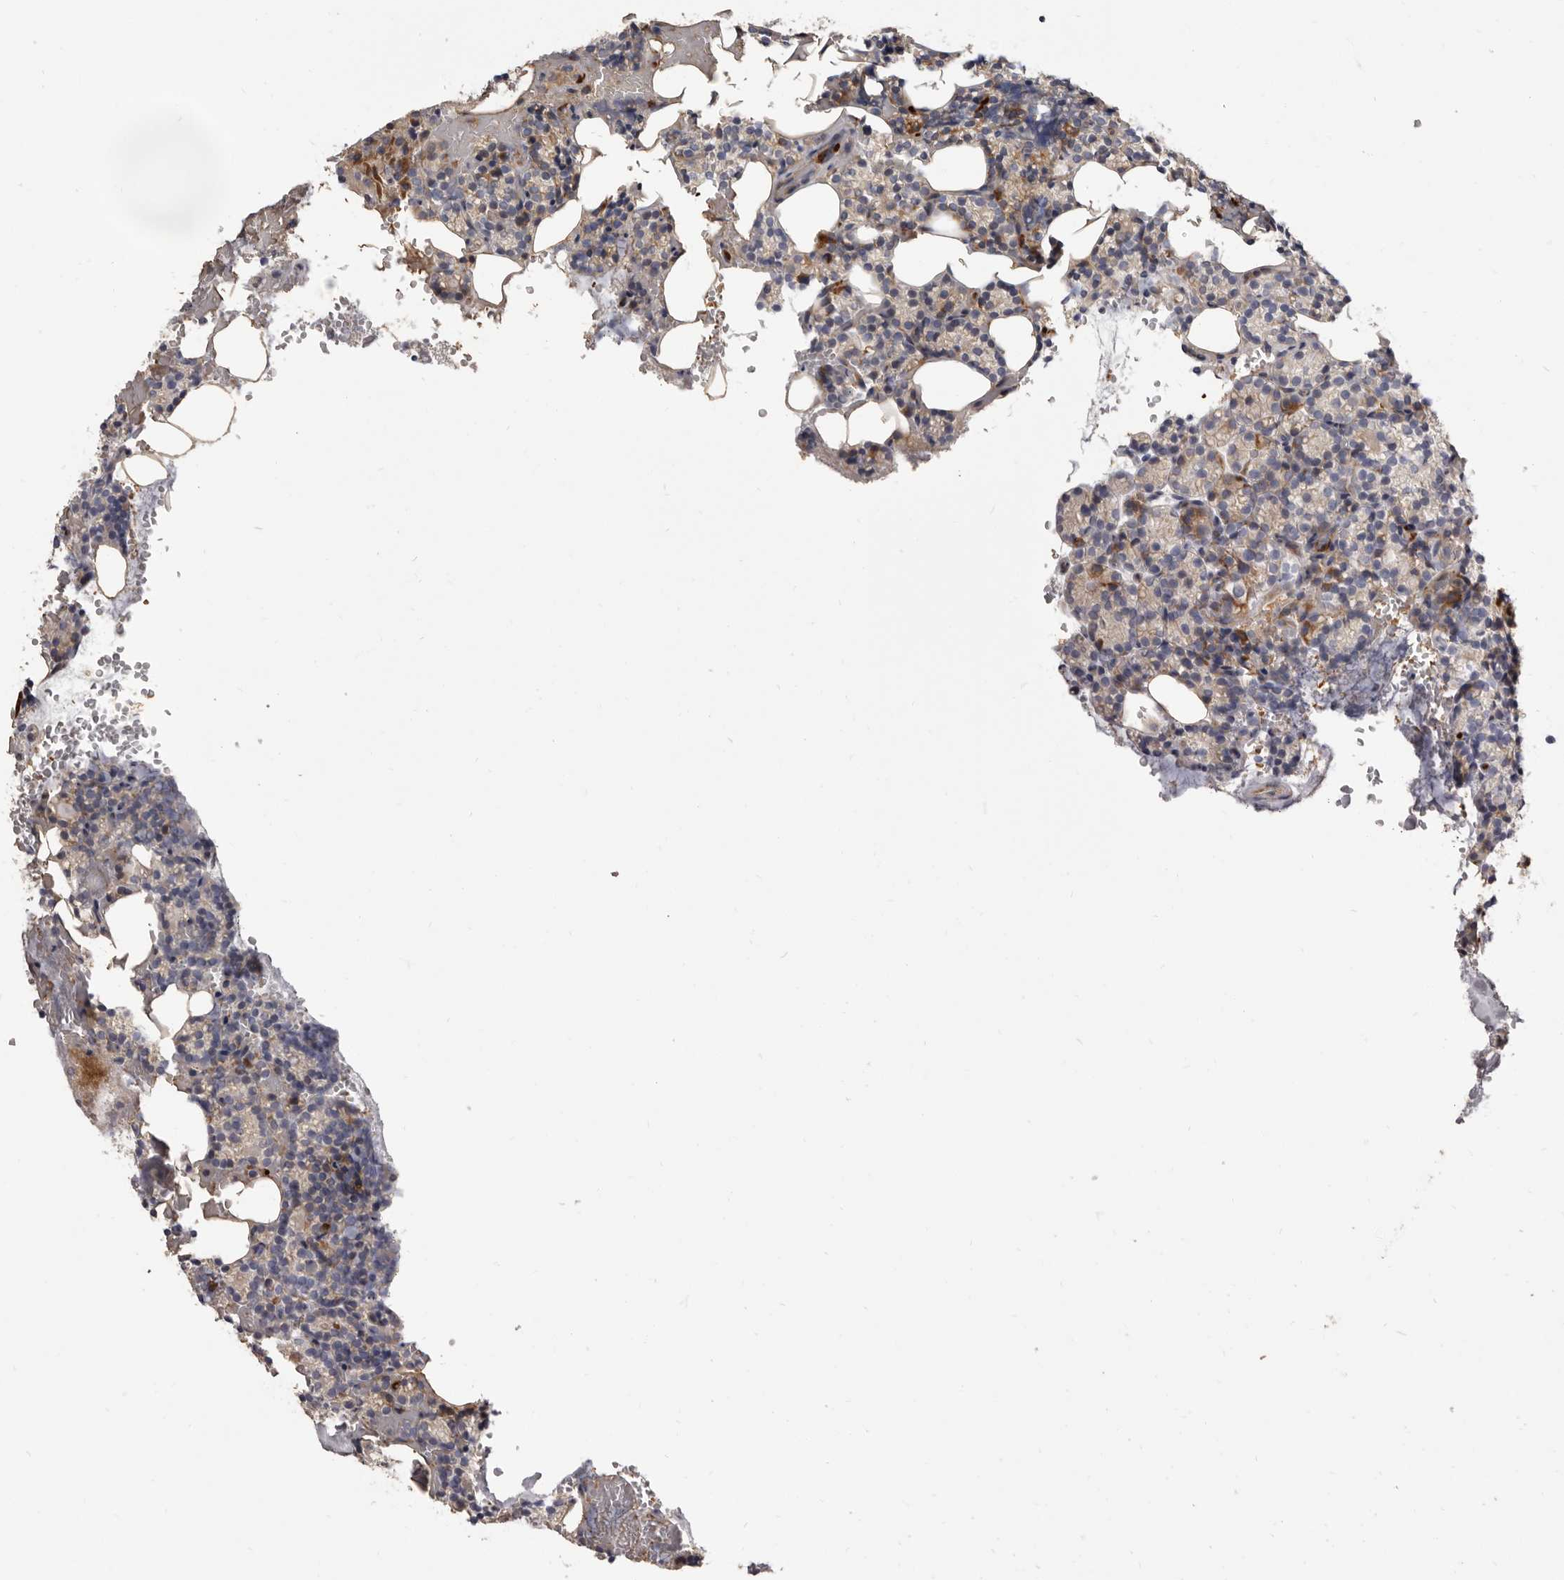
{"staining": {"intensity": "moderate", "quantity": "<25%", "location": "cytoplasmic/membranous"}, "tissue": "parathyroid gland", "cell_type": "Glandular cells", "image_type": "normal", "snomed": [{"axis": "morphology", "description": "Normal tissue, NOS"}, {"axis": "topography", "description": "Parathyroid gland"}], "caption": "A high-resolution histopathology image shows immunohistochemistry (IHC) staining of unremarkable parathyroid gland, which demonstrates moderate cytoplasmic/membranous expression in about <25% of glandular cells. The staining was performed using DAB, with brown indicating positive protein expression. Nuclei are stained blue with hematoxylin.", "gene": "AIDA", "patient": {"sex": "female", "age": 78}}